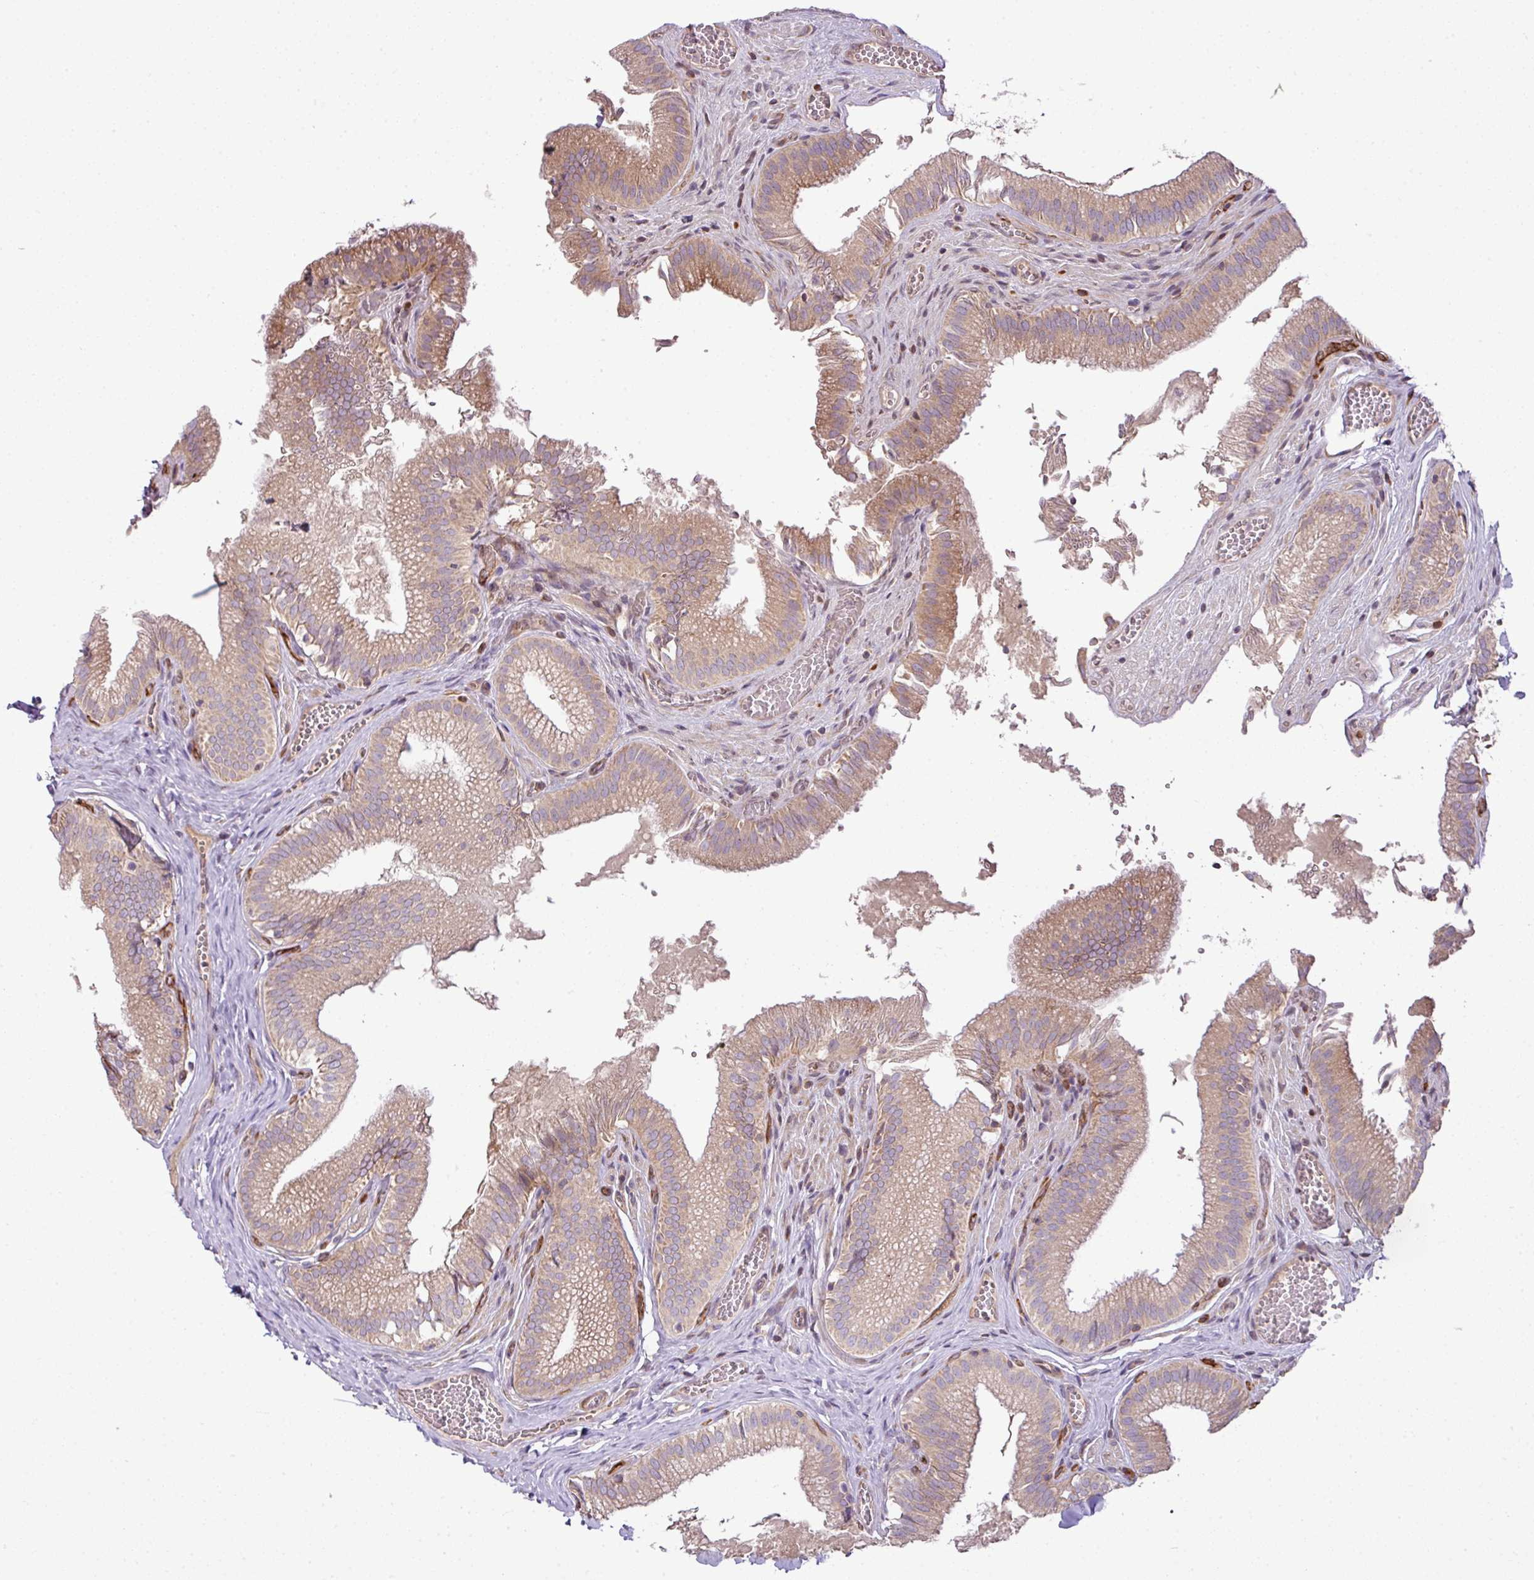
{"staining": {"intensity": "moderate", "quantity": ">75%", "location": "cytoplasmic/membranous"}, "tissue": "gallbladder", "cell_type": "Glandular cells", "image_type": "normal", "snomed": [{"axis": "morphology", "description": "Normal tissue, NOS"}, {"axis": "topography", "description": "Gallbladder"}, {"axis": "topography", "description": "Peripheral nerve tissue"}], "caption": "Moderate cytoplasmic/membranous protein expression is present in approximately >75% of glandular cells in gallbladder. The protein is stained brown, and the nuclei are stained in blue (DAB (3,3'-diaminobenzidine) IHC with brightfield microscopy, high magnification).", "gene": "COX18", "patient": {"sex": "male", "age": 17}}